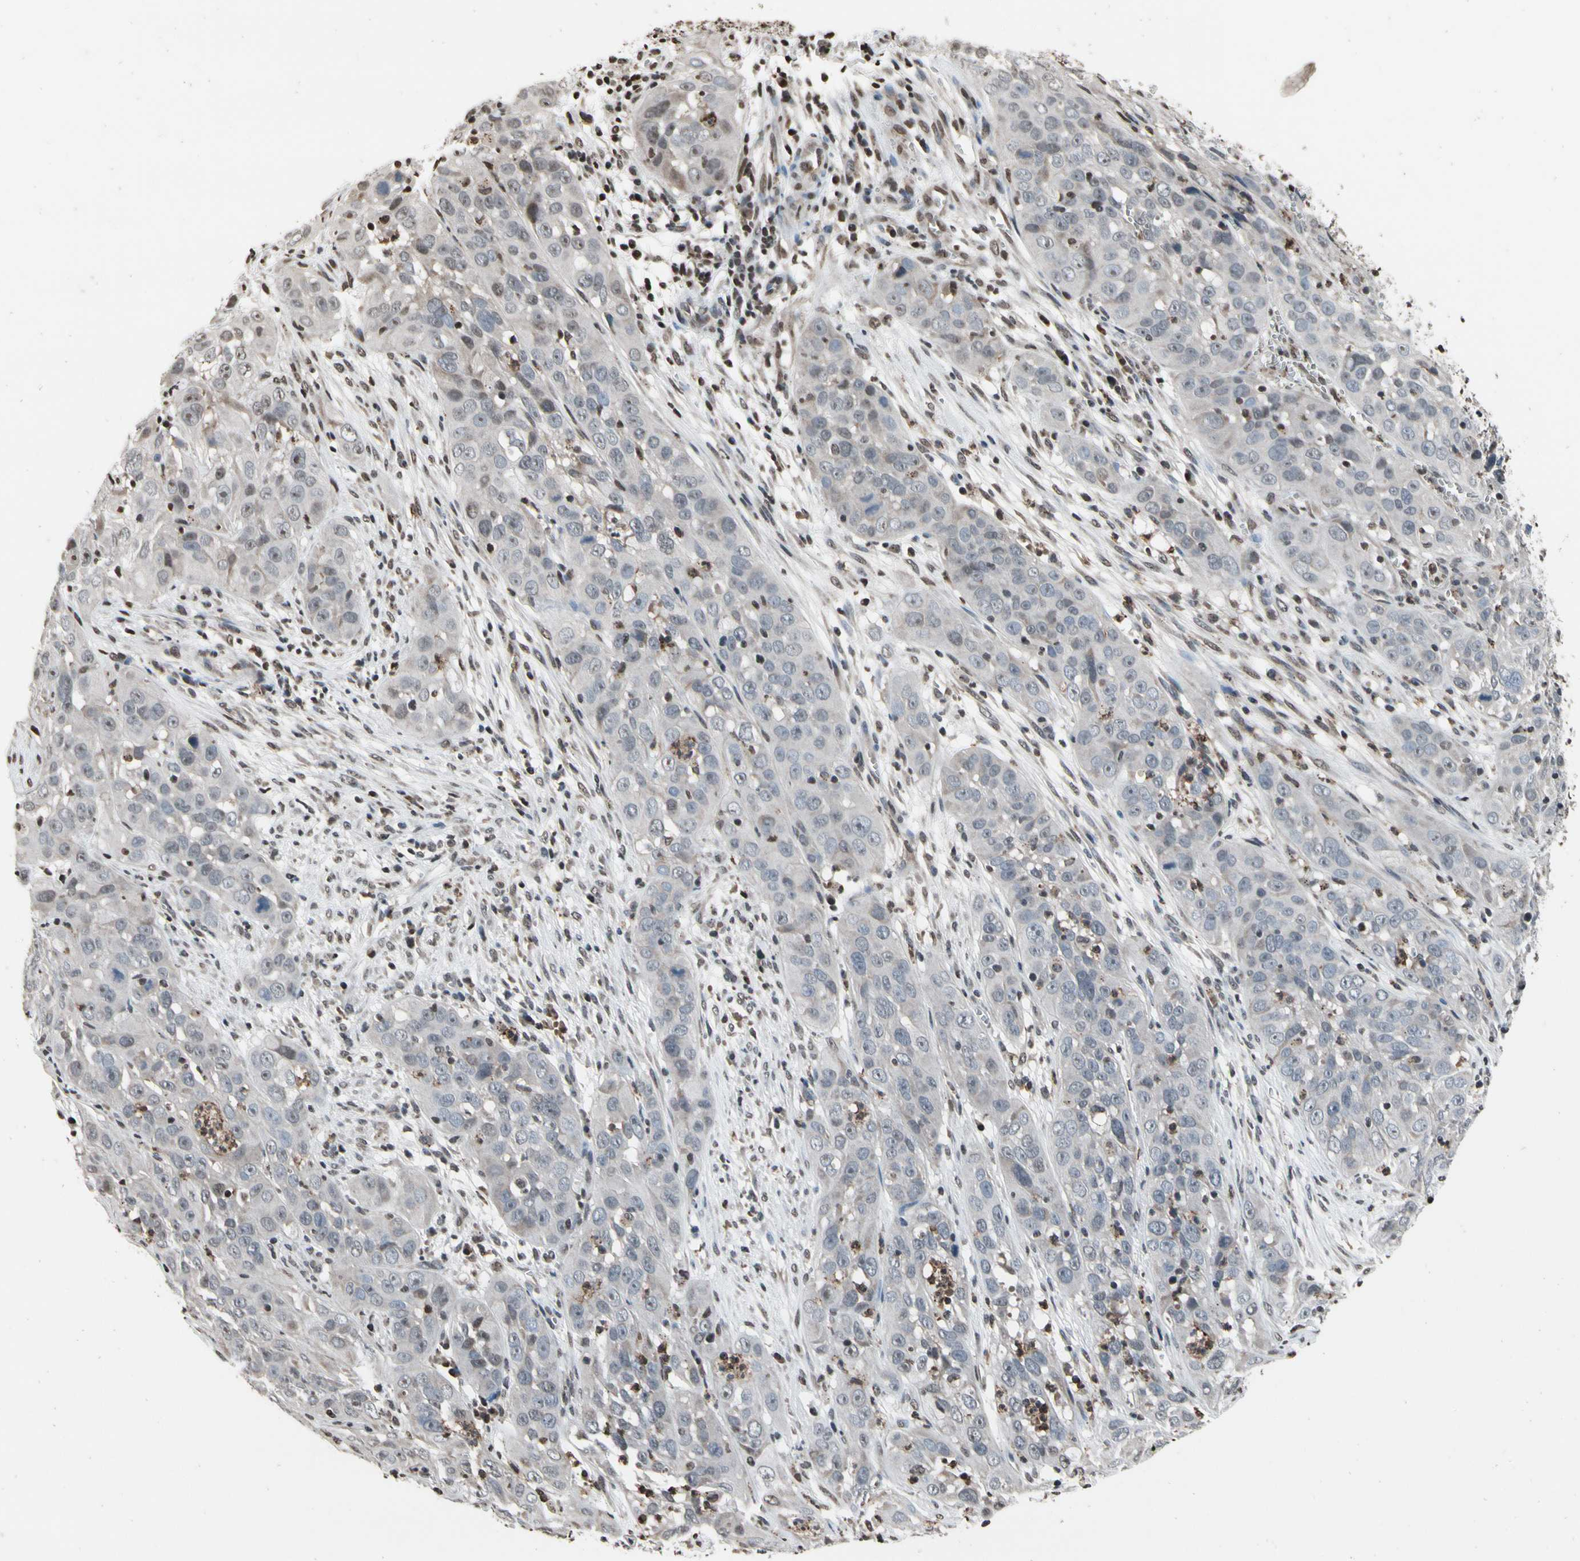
{"staining": {"intensity": "negative", "quantity": "none", "location": "none"}, "tissue": "cervical cancer", "cell_type": "Tumor cells", "image_type": "cancer", "snomed": [{"axis": "morphology", "description": "Squamous cell carcinoma, NOS"}, {"axis": "topography", "description": "Cervix"}], "caption": "Immunohistochemistry (IHC) photomicrograph of squamous cell carcinoma (cervical) stained for a protein (brown), which exhibits no staining in tumor cells.", "gene": "HIPK2", "patient": {"sex": "female", "age": 32}}